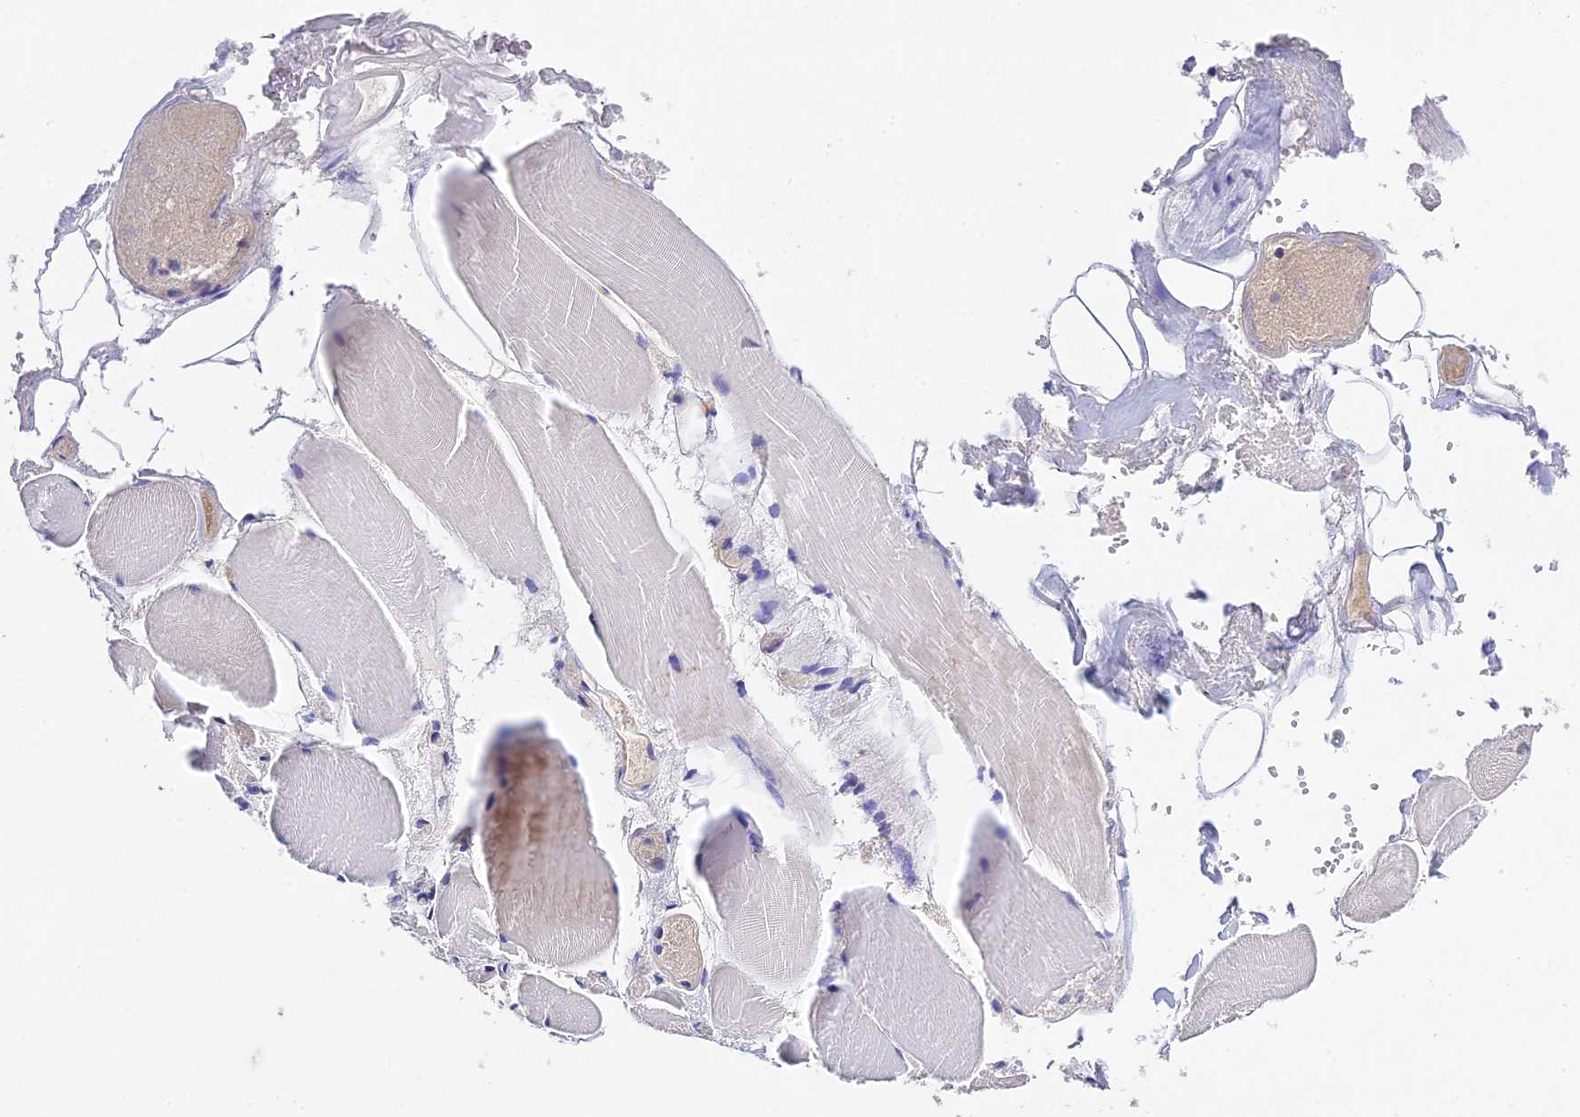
{"staining": {"intensity": "moderate", "quantity": "<25%", "location": "cytoplasmic/membranous"}, "tissue": "skeletal muscle", "cell_type": "Myocytes", "image_type": "normal", "snomed": [{"axis": "morphology", "description": "Normal tissue, NOS"}, {"axis": "morphology", "description": "Basal cell carcinoma"}, {"axis": "topography", "description": "Skeletal muscle"}], "caption": "High-magnification brightfield microscopy of unremarkable skeletal muscle stained with DAB (3,3'-diaminobenzidine) (brown) and counterstained with hematoxylin (blue). myocytes exhibit moderate cytoplasmic/membranous staining is identified in approximately<25% of cells. The protein of interest is shown in brown color, while the nuclei are stained blue.", "gene": "MS4A5", "patient": {"sex": "female", "age": 64}}